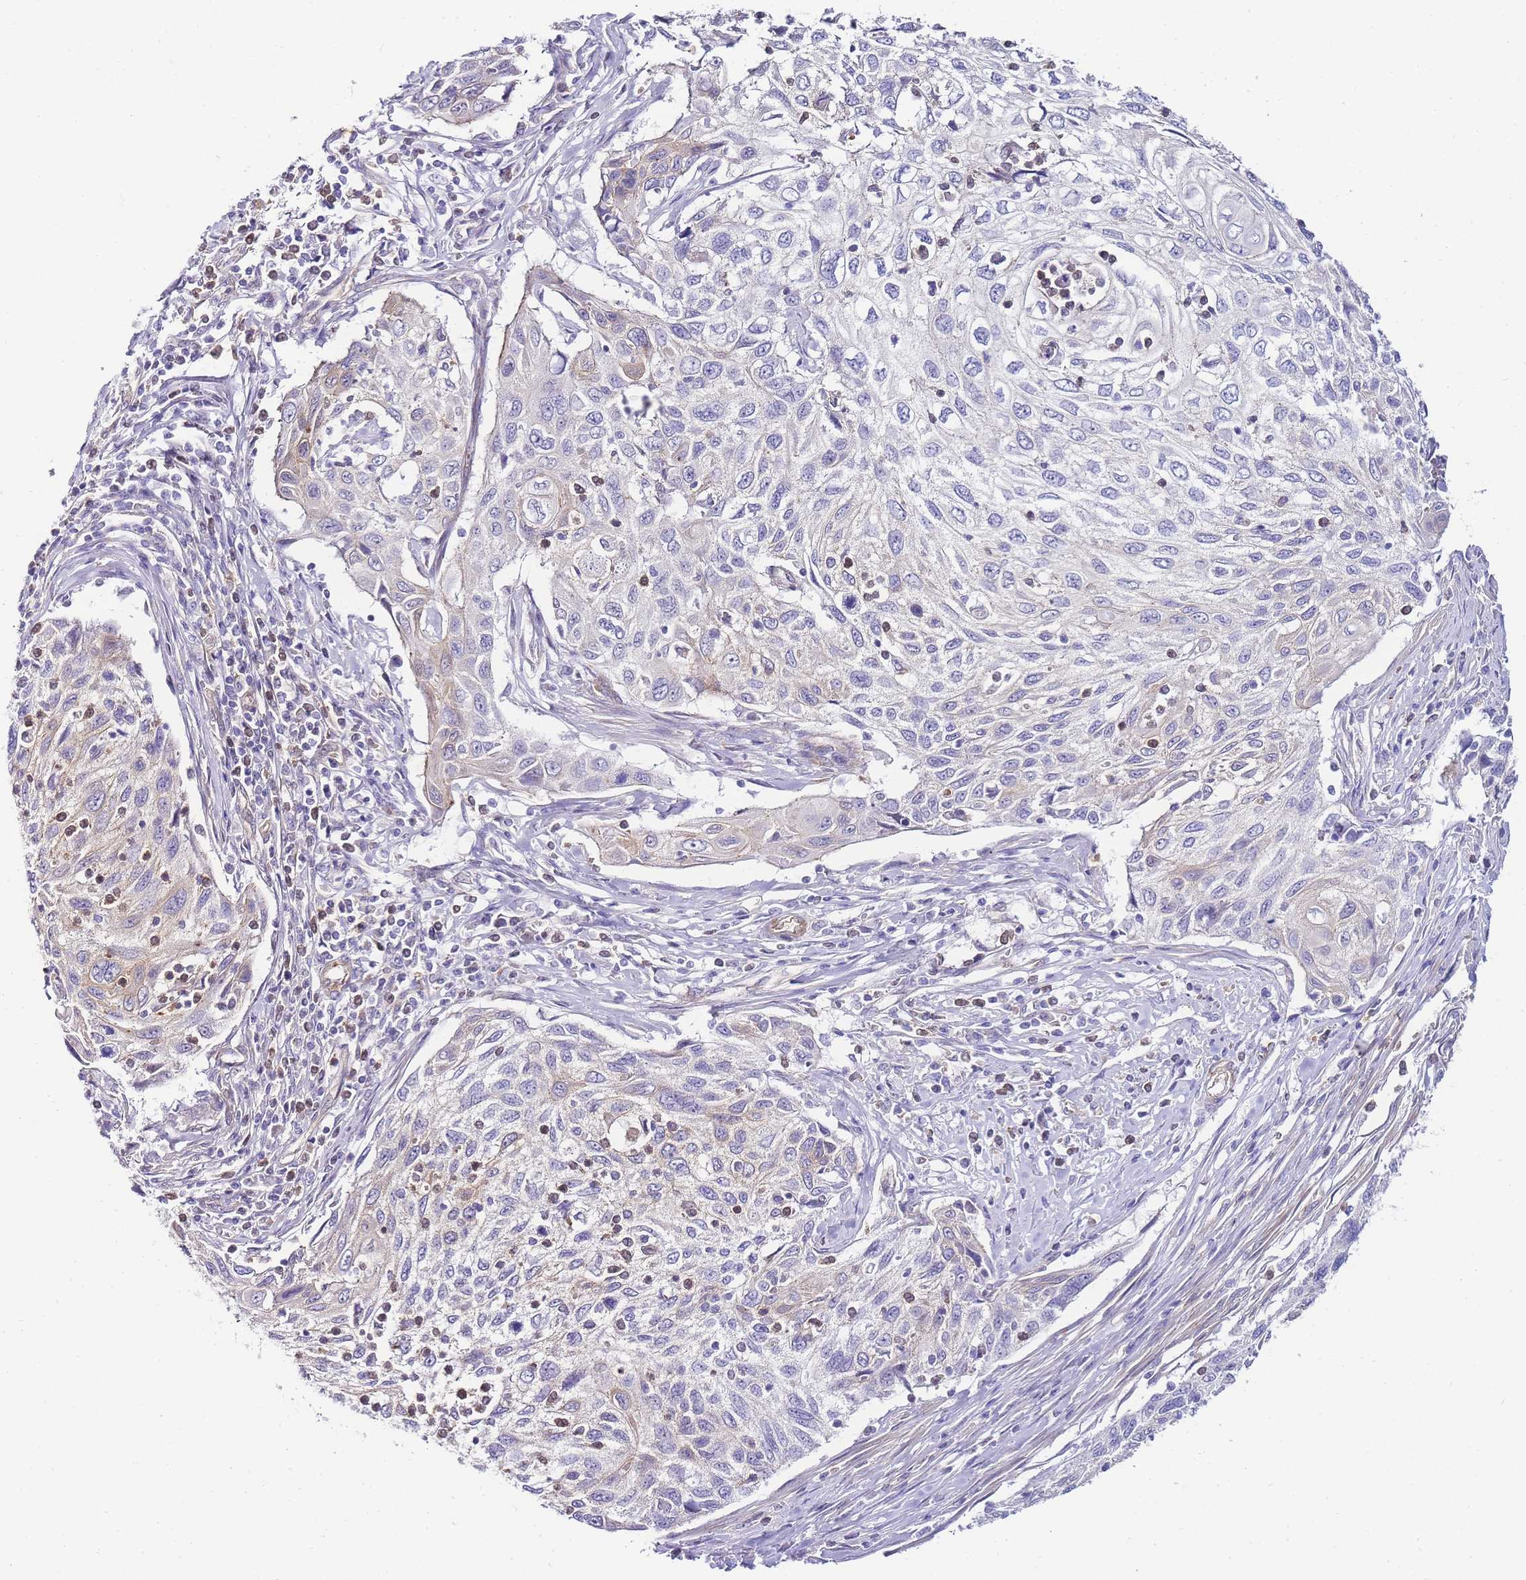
{"staining": {"intensity": "negative", "quantity": "none", "location": "none"}, "tissue": "cervical cancer", "cell_type": "Tumor cells", "image_type": "cancer", "snomed": [{"axis": "morphology", "description": "Squamous cell carcinoma, NOS"}, {"axis": "topography", "description": "Cervix"}], "caption": "Squamous cell carcinoma (cervical) was stained to show a protein in brown. There is no significant staining in tumor cells.", "gene": "PDCD7", "patient": {"sex": "female", "age": 70}}